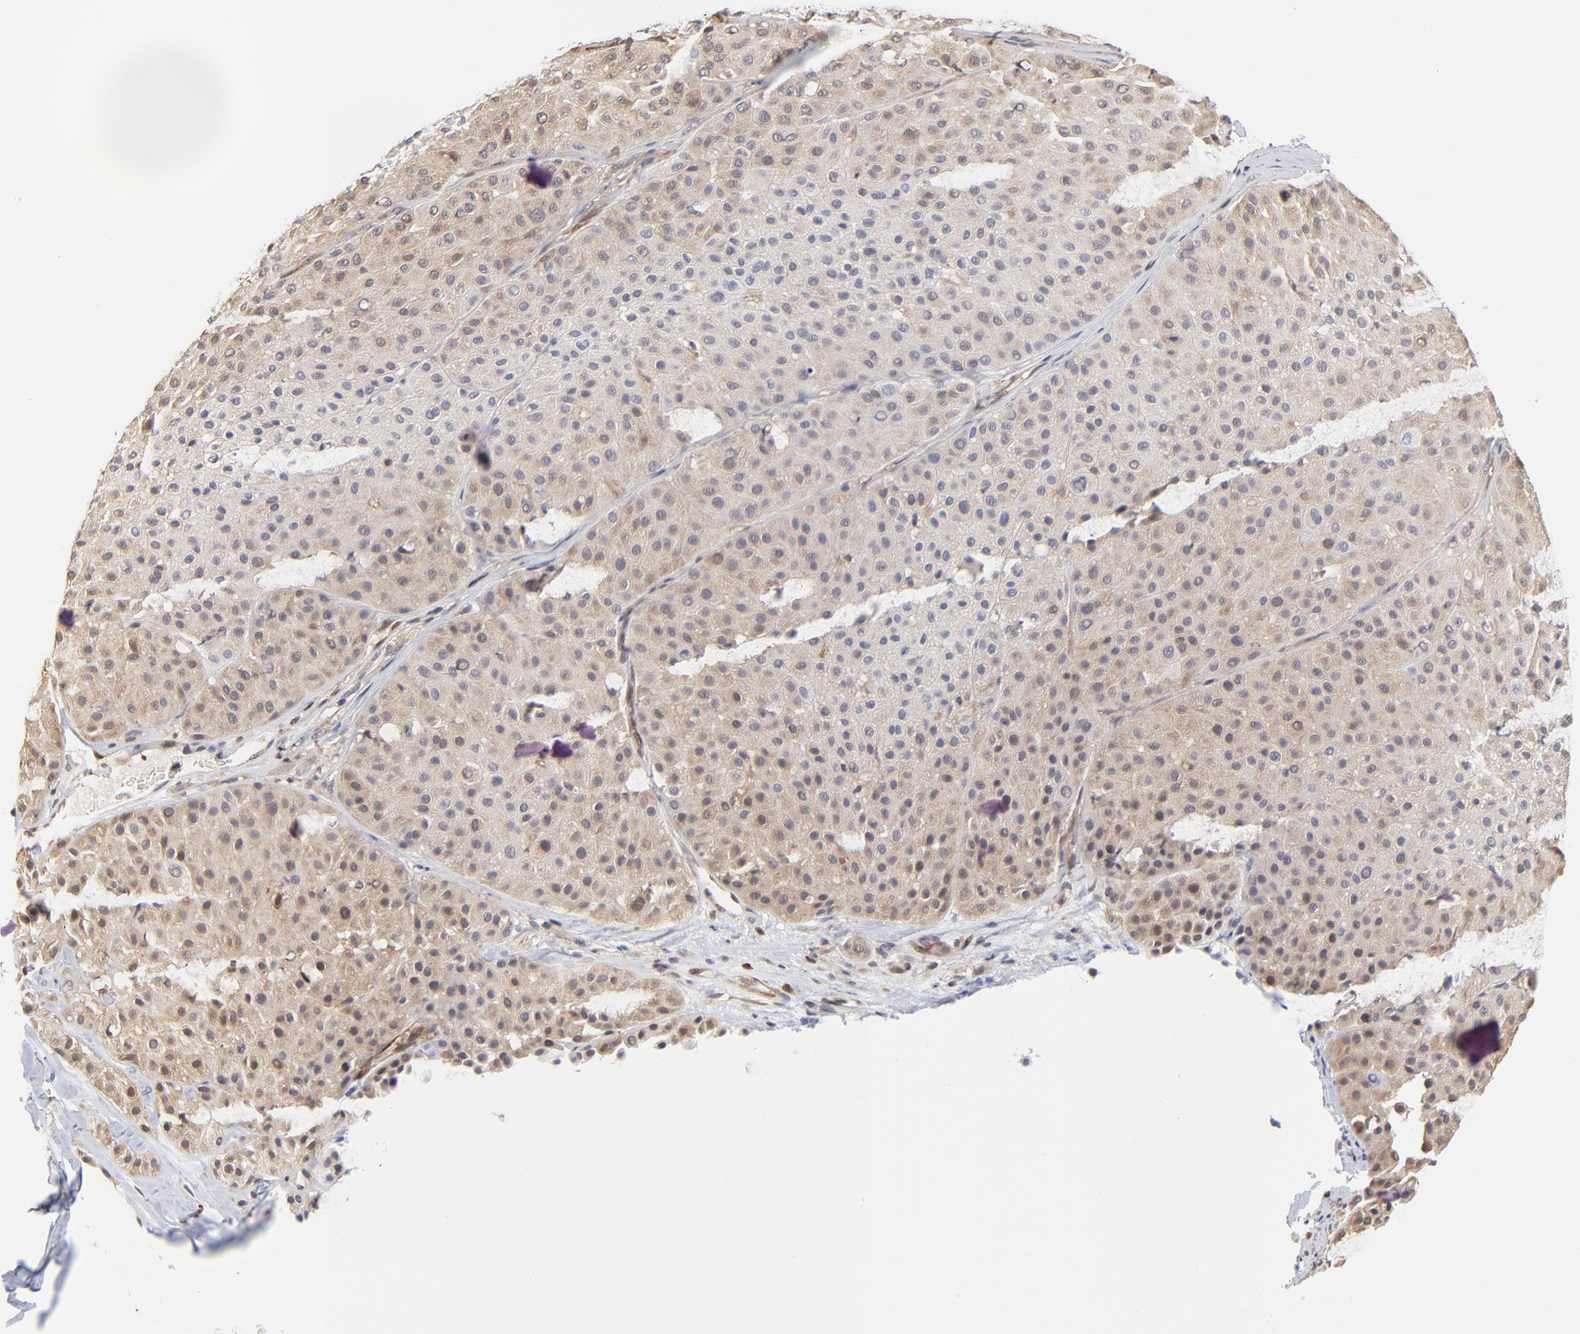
{"staining": {"intensity": "weak", "quantity": "<25%", "location": "cytoplasmic/membranous"}, "tissue": "melanoma", "cell_type": "Tumor cells", "image_type": "cancer", "snomed": [{"axis": "morphology", "description": "Normal tissue, NOS"}, {"axis": "morphology", "description": "Malignant melanoma, Metastatic site"}, {"axis": "topography", "description": "Skin"}], "caption": "This is an IHC histopathology image of human melanoma. There is no staining in tumor cells.", "gene": "CASP3", "patient": {"sex": "male", "age": 41}}